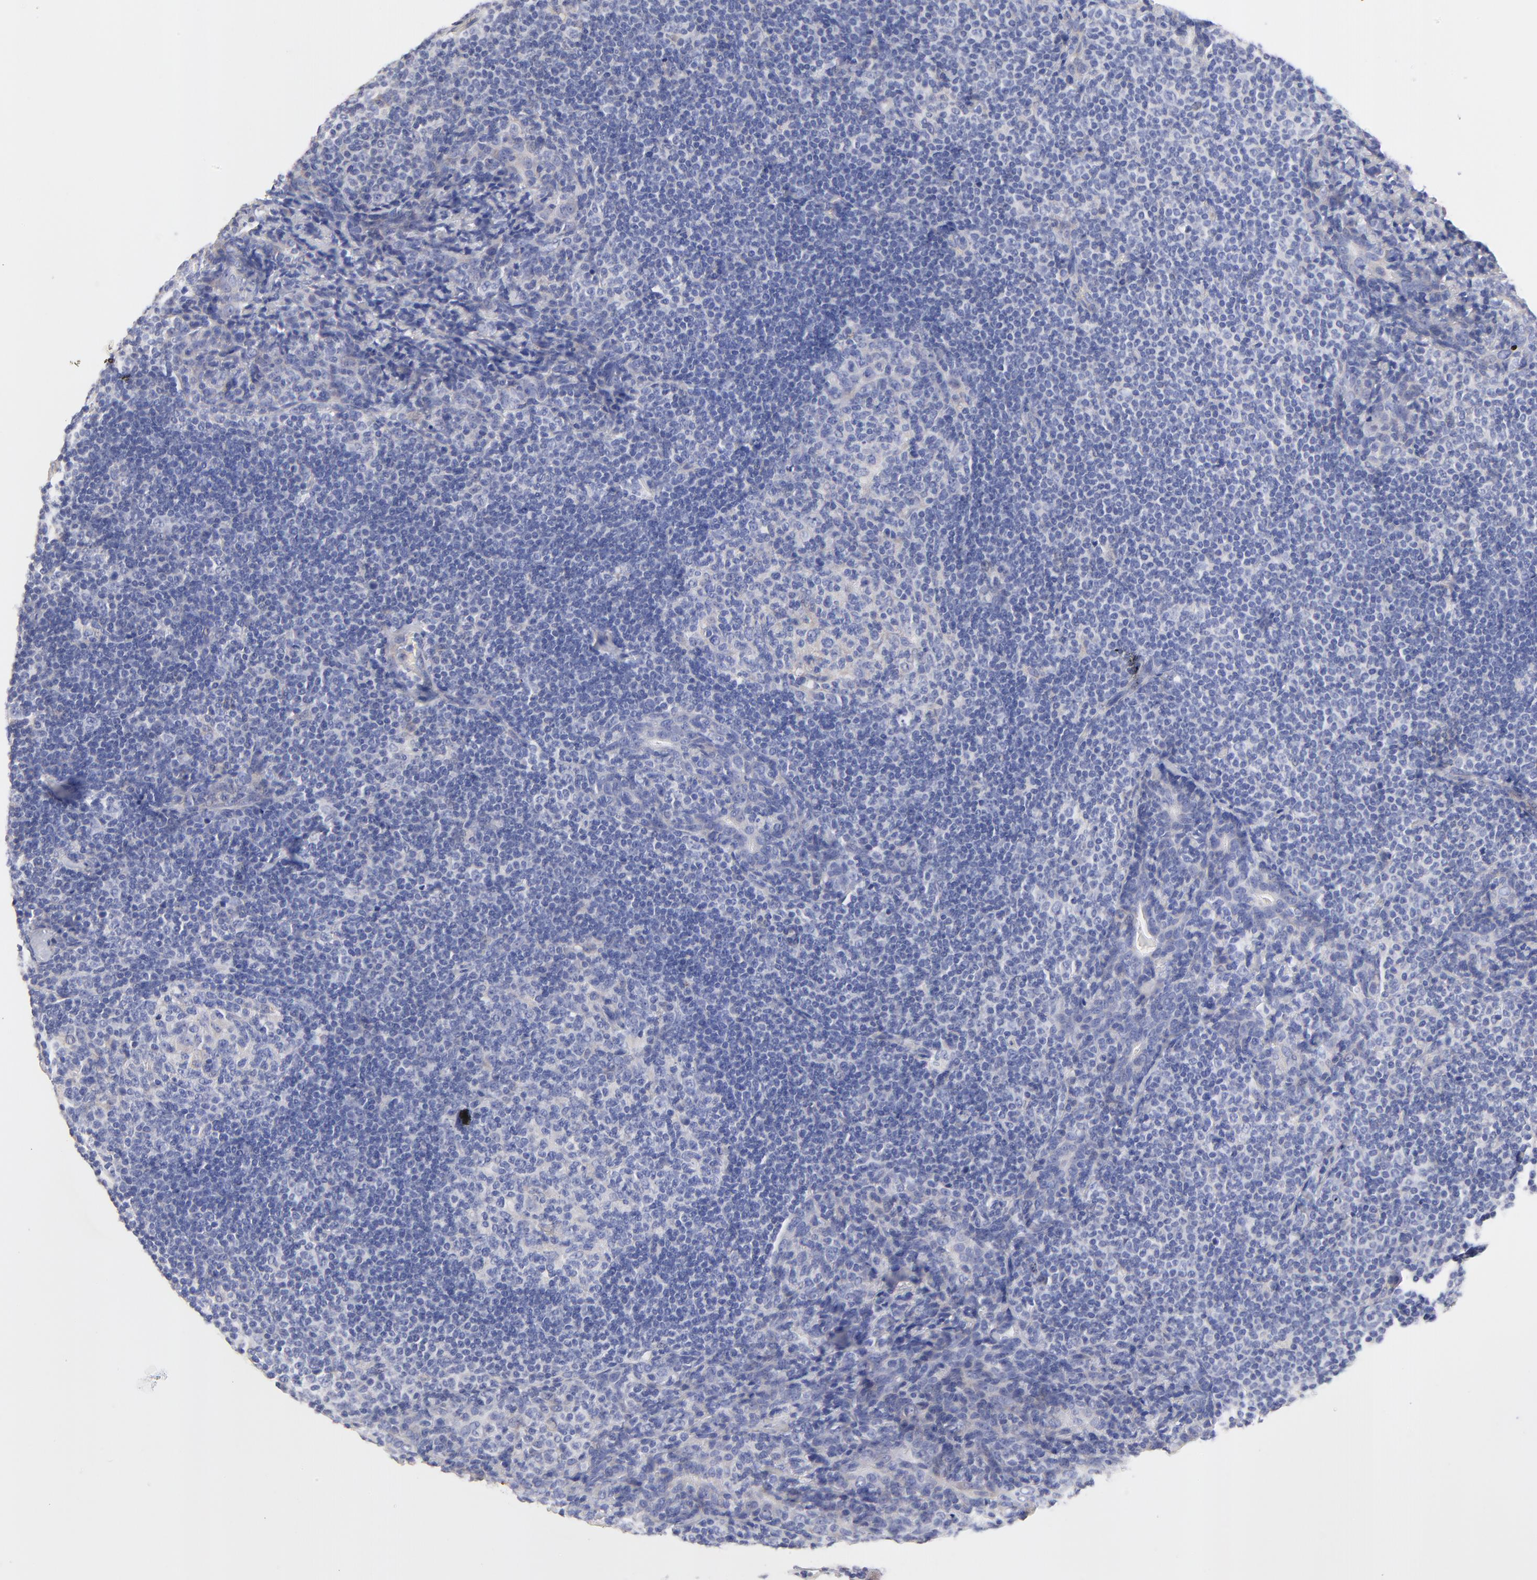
{"staining": {"intensity": "negative", "quantity": "none", "location": "none"}, "tissue": "lymph node", "cell_type": "Germinal center cells", "image_type": "normal", "snomed": [{"axis": "morphology", "description": "Normal tissue, NOS"}, {"axis": "morphology", "description": "Uncertain malignant potential"}, {"axis": "topography", "description": "Lymph node"}, {"axis": "topography", "description": "Salivary gland, NOS"}], "caption": "An IHC photomicrograph of benign lymph node is shown. There is no staining in germinal center cells of lymph node. (DAB (3,3'-diaminobenzidine) immunohistochemistry visualized using brightfield microscopy, high magnification).", "gene": "HS3ST1", "patient": {"sex": "female", "age": 51}}